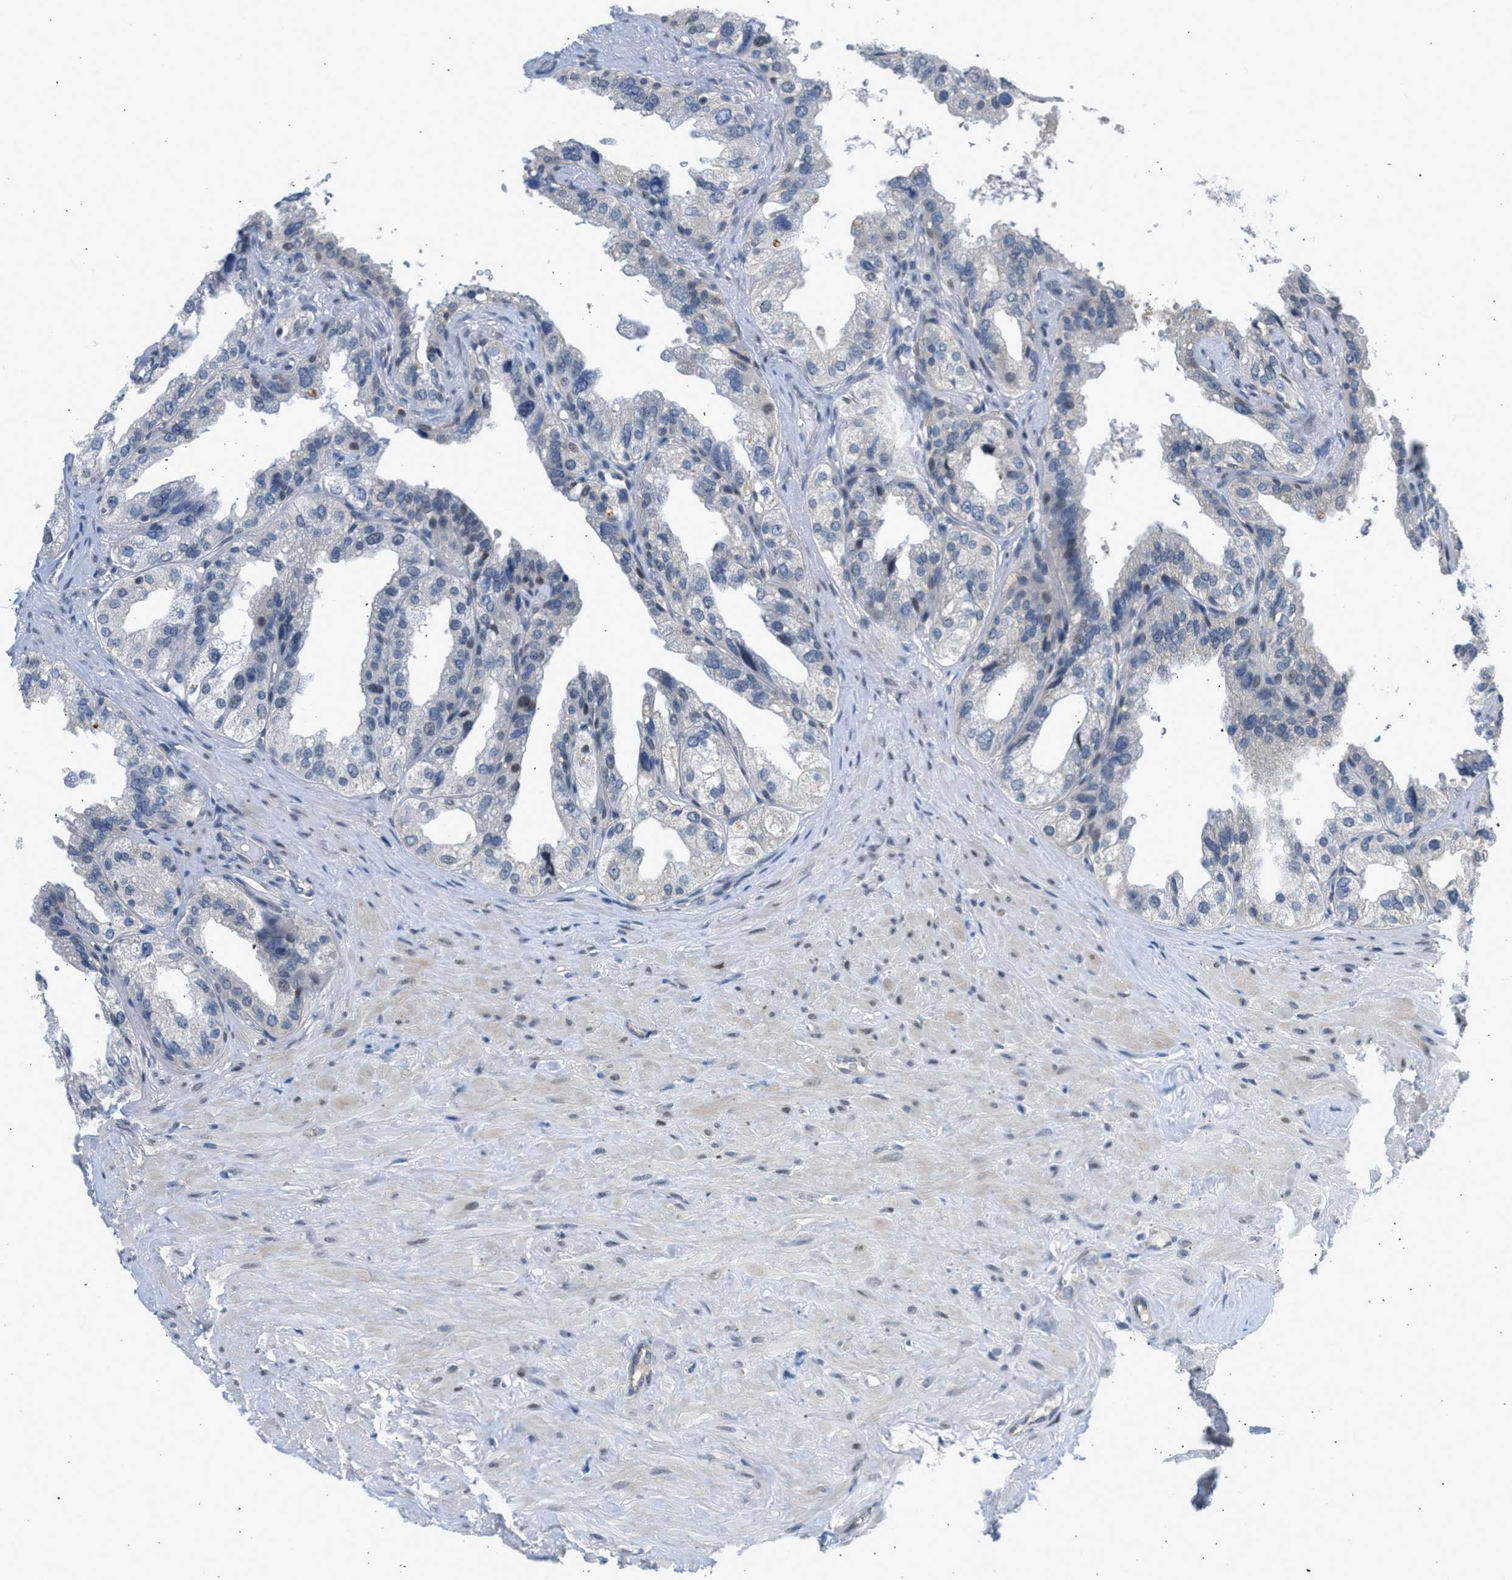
{"staining": {"intensity": "moderate", "quantity": "<25%", "location": "nuclear"}, "tissue": "seminal vesicle", "cell_type": "Glandular cells", "image_type": "normal", "snomed": [{"axis": "morphology", "description": "Normal tissue, NOS"}, {"axis": "topography", "description": "Seminal veicle"}], "caption": "Immunohistochemistry (IHC) (DAB) staining of normal seminal vesicle reveals moderate nuclear protein positivity in about <25% of glandular cells.", "gene": "OLIG3", "patient": {"sex": "male", "age": 68}}